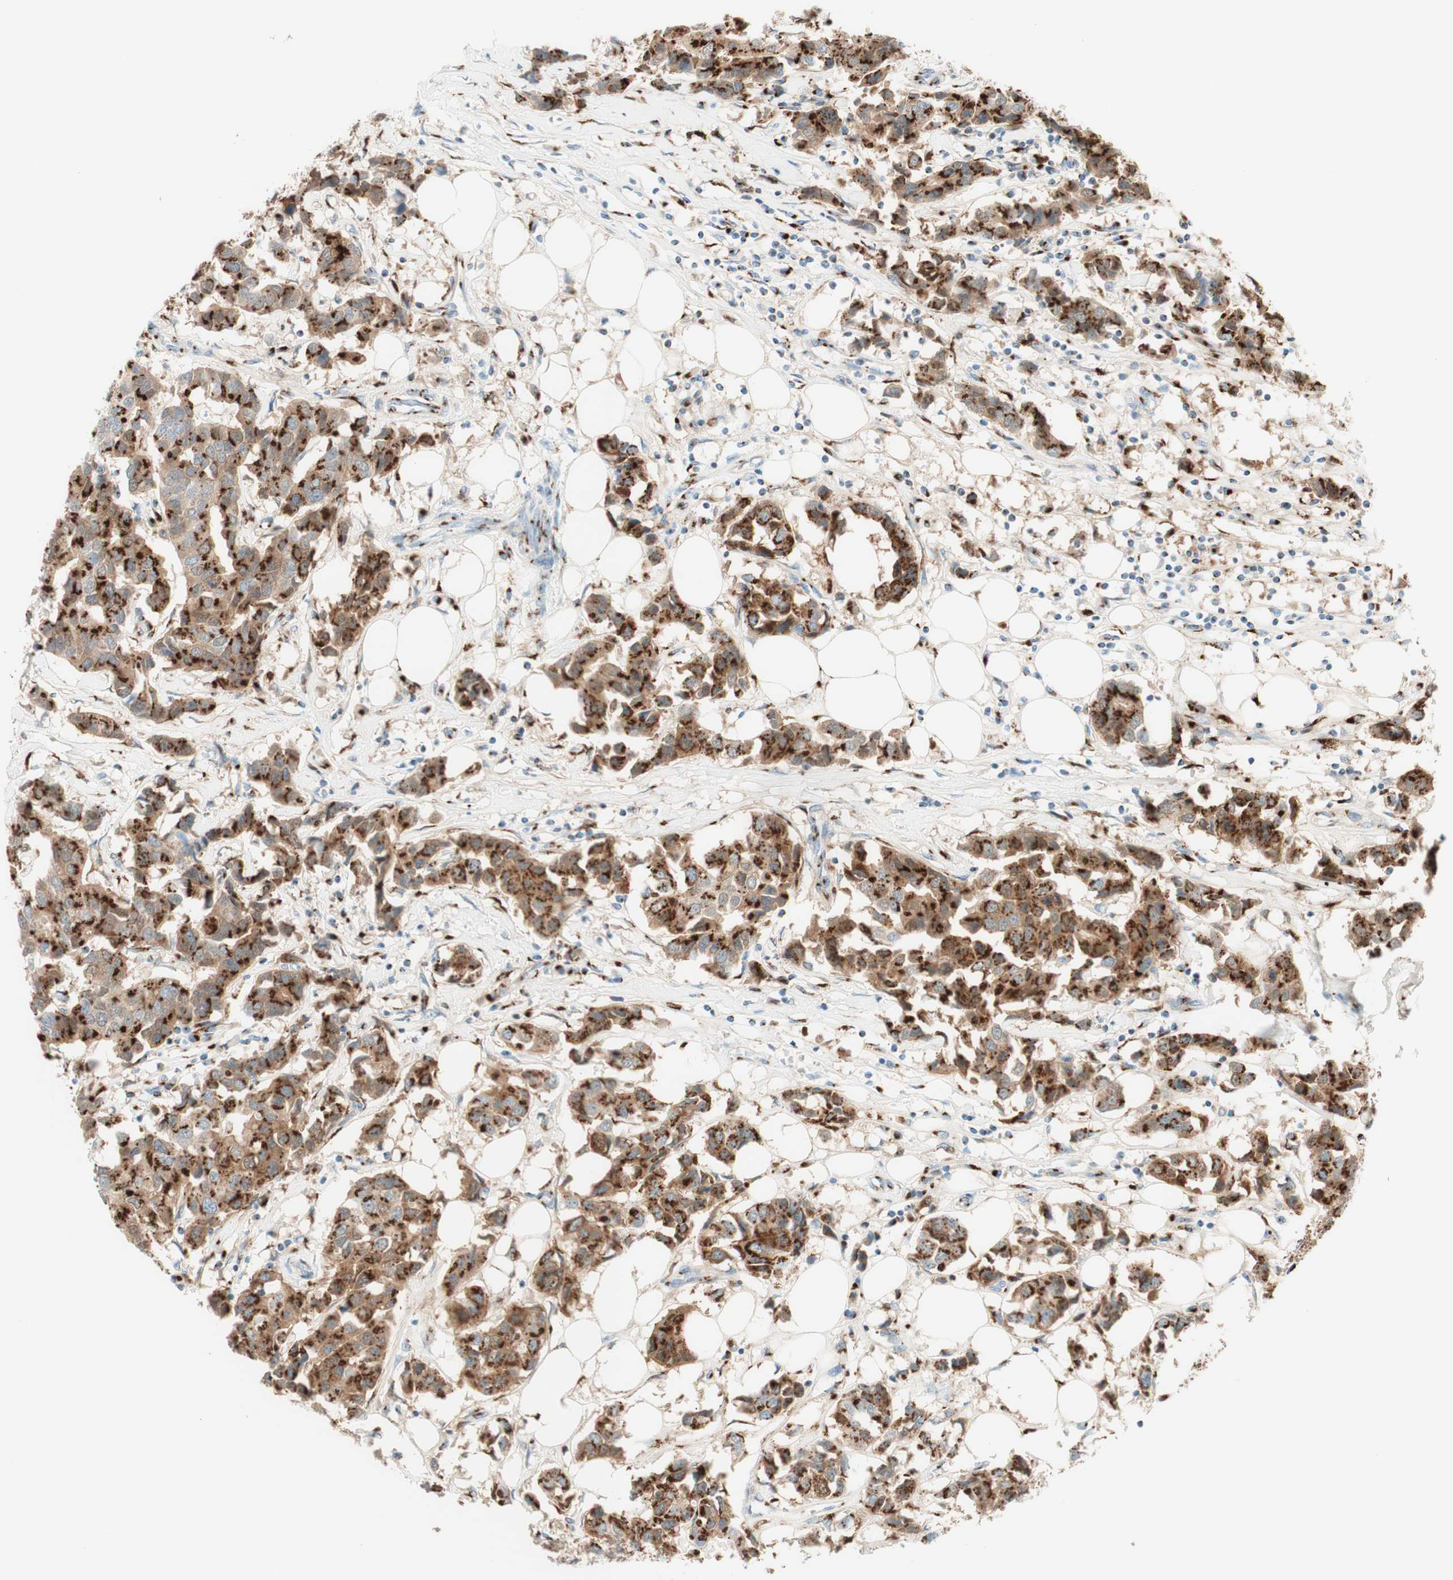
{"staining": {"intensity": "strong", "quantity": ">75%", "location": "cytoplasmic/membranous"}, "tissue": "breast cancer", "cell_type": "Tumor cells", "image_type": "cancer", "snomed": [{"axis": "morphology", "description": "Duct carcinoma"}, {"axis": "topography", "description": "Breast"}], "caption": "A high-resolution histopathology image shows IHC staining of intraductal carcinoma (breast), which shows strong cytoplasmic/membranous expression in approximately >75% of tumor cells.", "gene": "GOLGB1", "patient": {"sex": "female", "age": 80}}